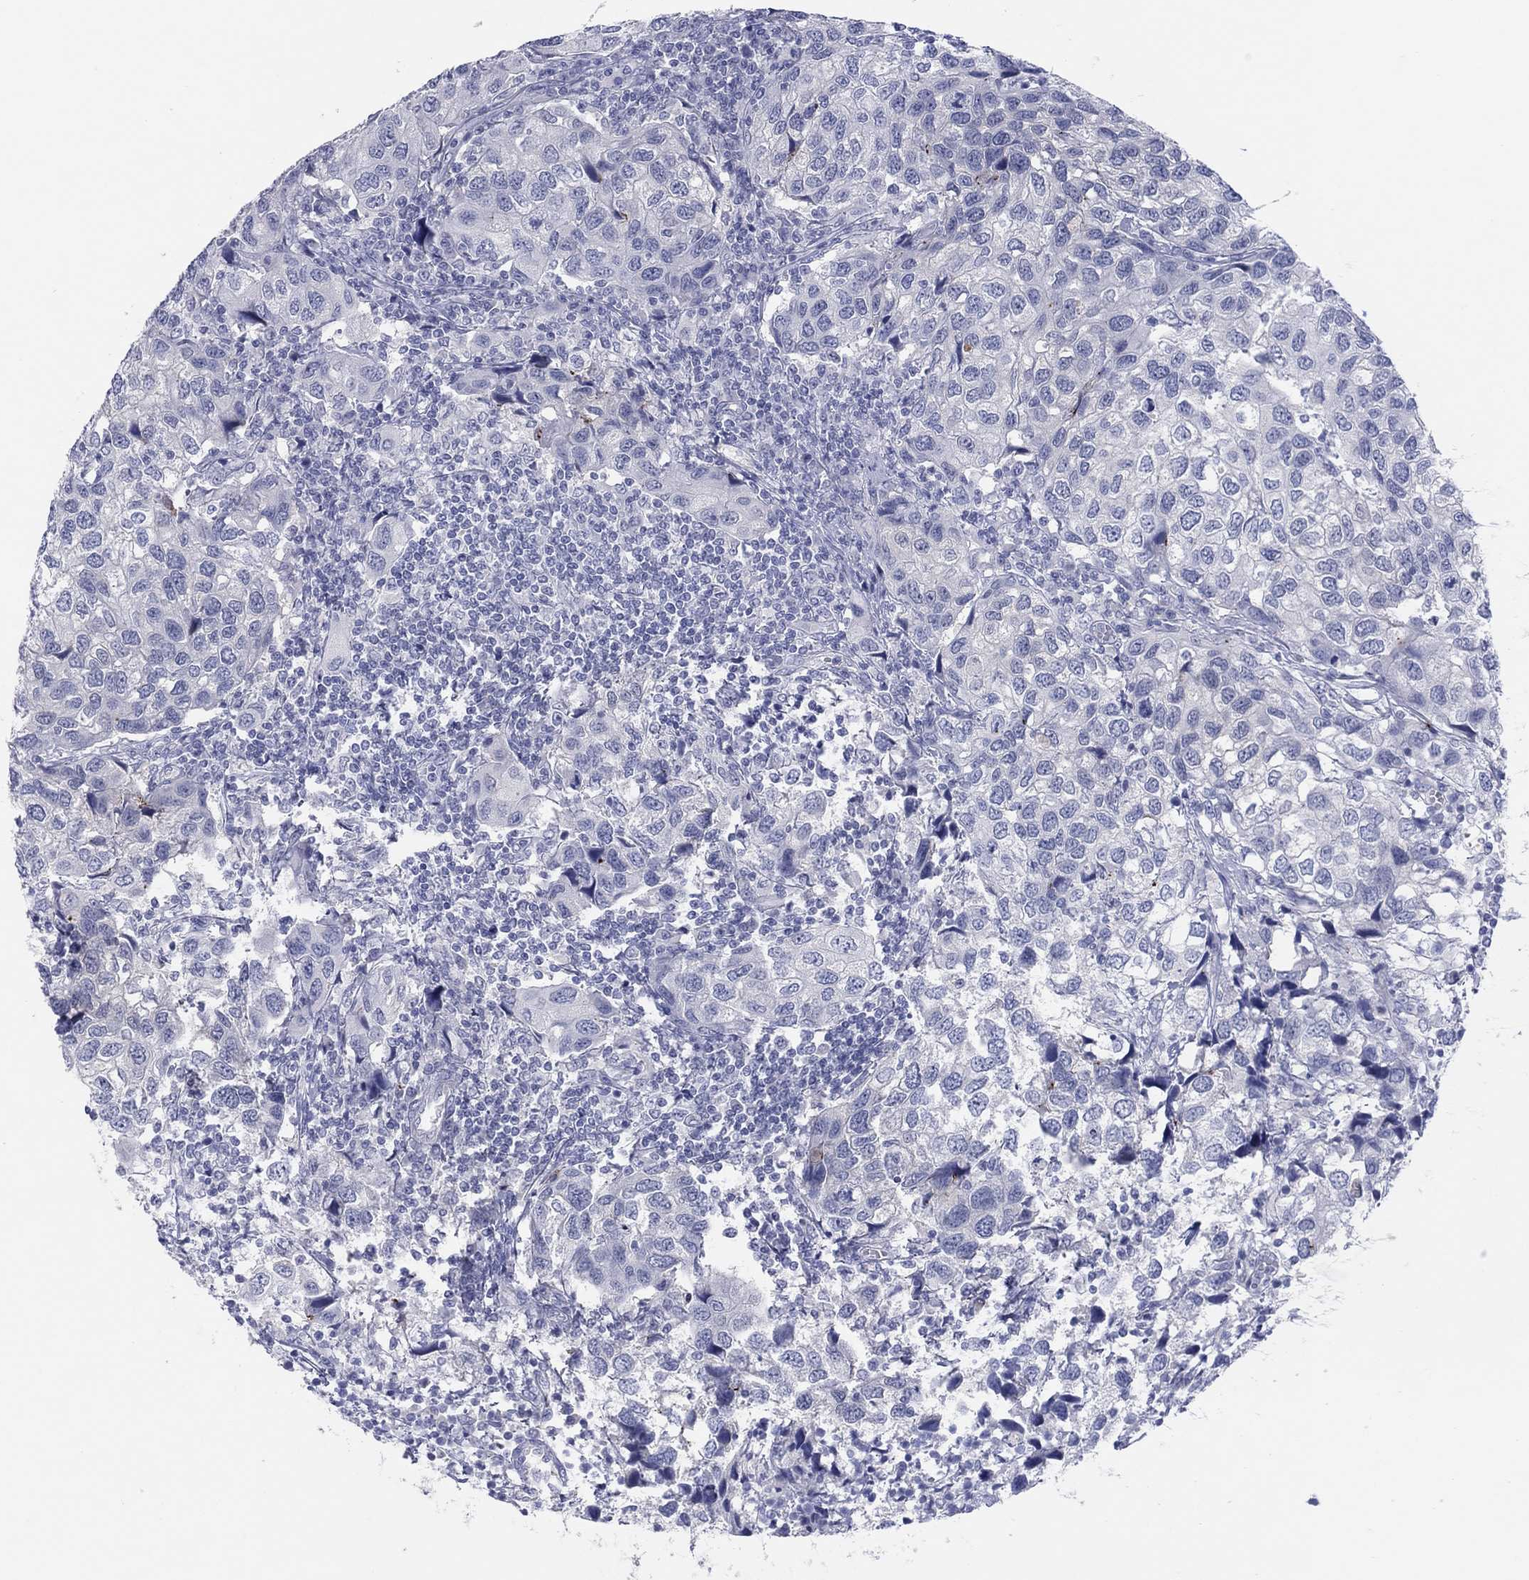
{"staining": {"intensity": "negative", "quantity": "none", "location": "none"}, "tissue": "urothelial cancer", "cell_type": "Tumor cells", "image_type": "cancer", "snomed": [{"axis": "morphology", "description": "Urothelial carcinoma, High grade"}, {"axis": "topography", "description": "Urinary bladder"}], "caption": "Immunohistochemistry (IHC) of high-grade urothelial carcinoma displays no expression in tumor cells.", "gene": "CPNE6", "patient": {"sex": "male", "age": 79}}